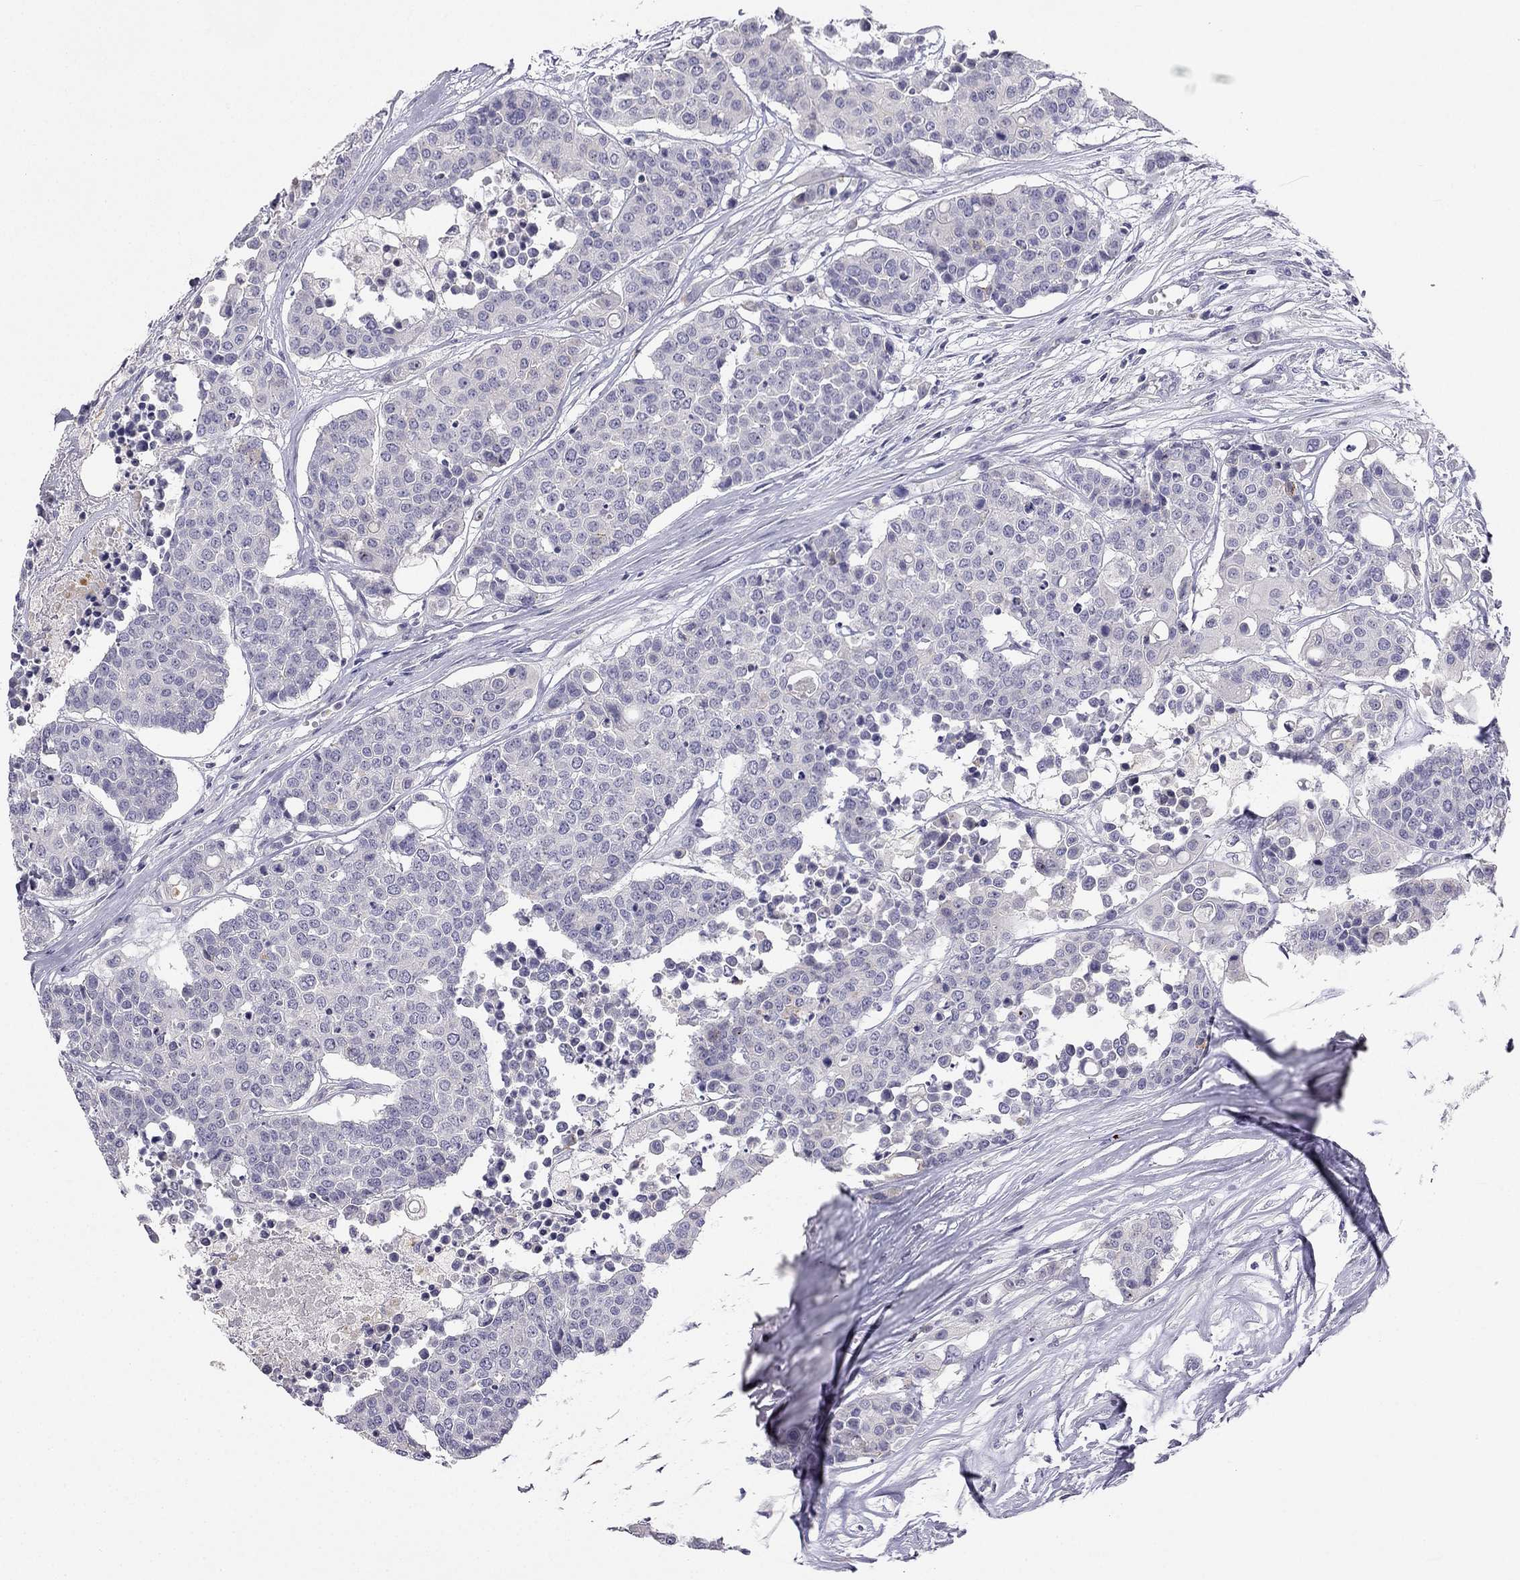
{"staining": {"intensity": "negative", "quantity": "none", "location": "none"}, "tissue": "carcinoid", "cell_type": "Tumor cells", "image_type": "cancer", "snomed": [{"axis": "morphology", "description": "Carcinoid, malignant, NOS"}, {"axis": "topography", "description": "Colon"}], "caption": "Photomicrograph shows no significant protein expression in tumor cells of carcinoid.", "gene": "C16orf89", "patient": {"sex": "male", "age": 81}}